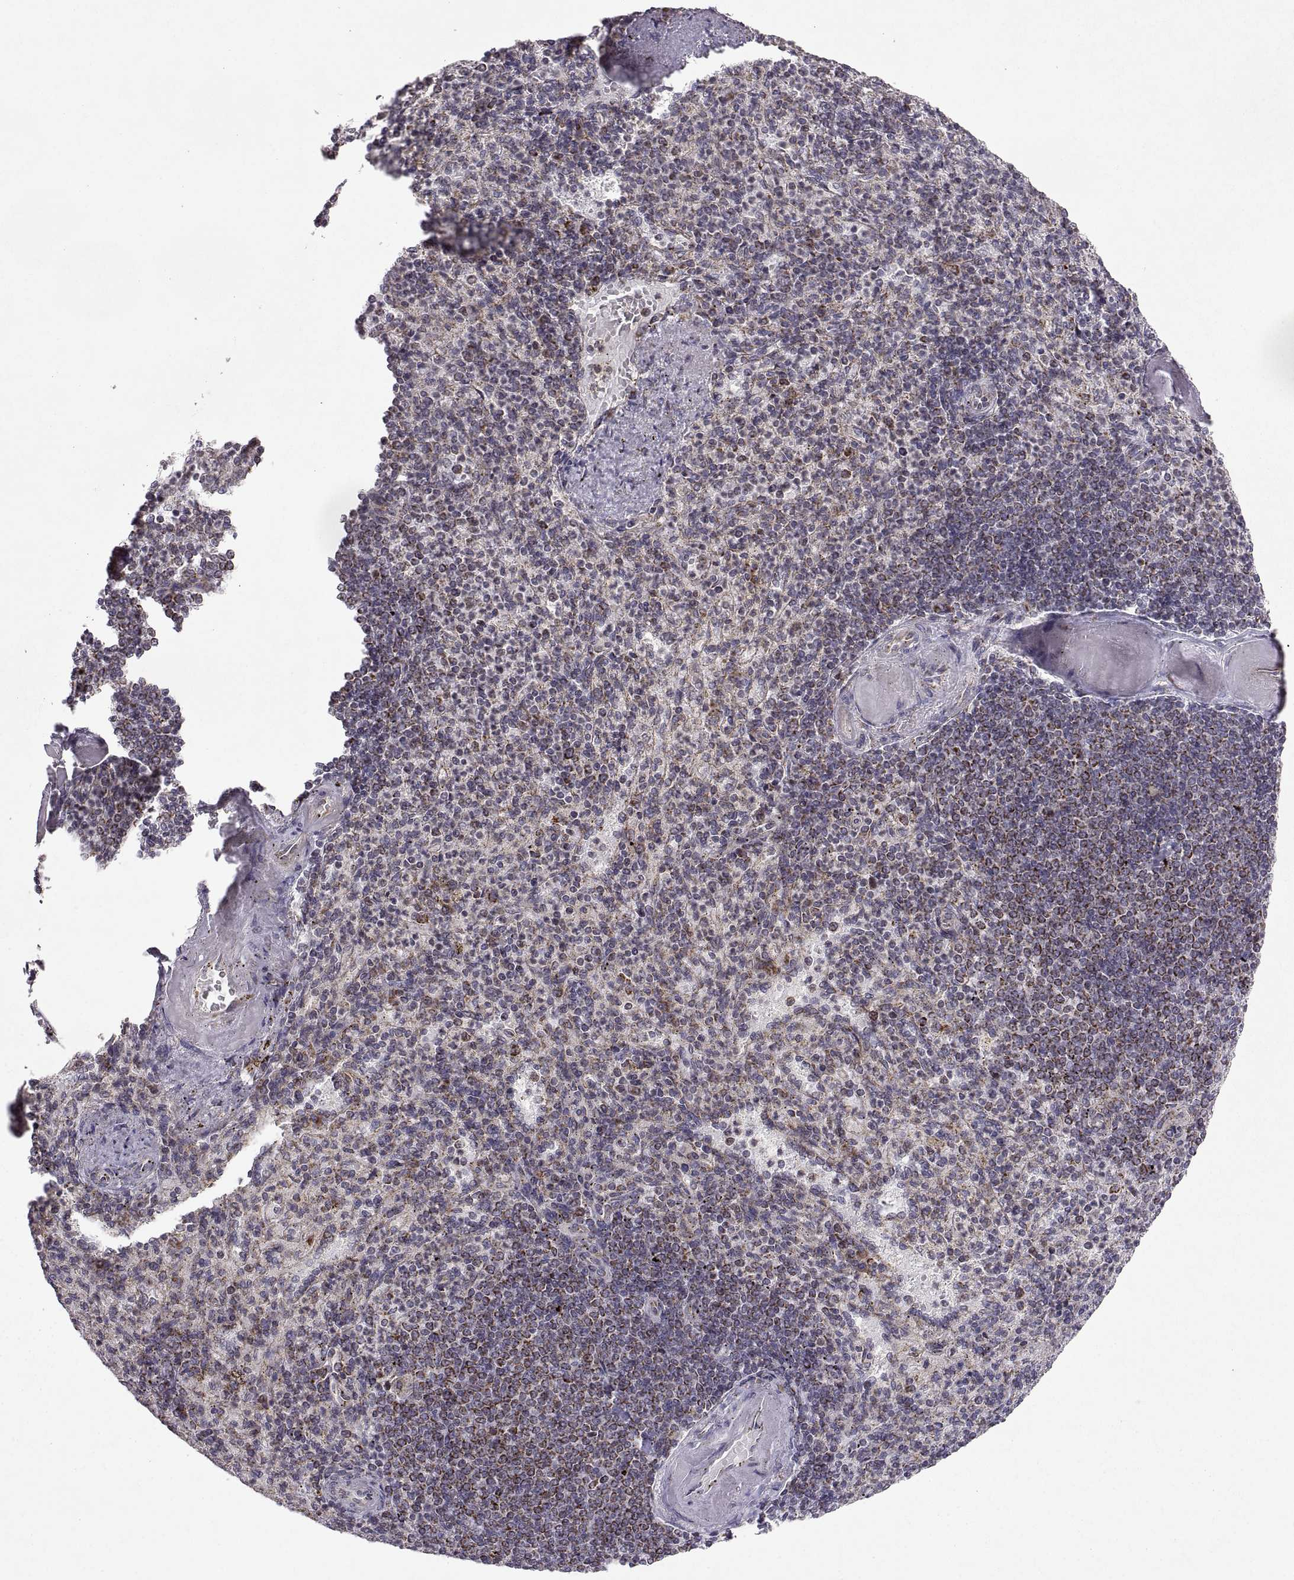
{"staining": {"intensity": "moderate", "quantity": "25%-75%", "location": "cytoplasmic/membranous"}, "tissue": "spleen", "cell_type": "Cells in red pulp", "image_type": "normal", "snomed": [{"axis": "morphology", "description": "Normal tissue, NOS"}, {"axis": "topography", "description": "Spleen"}], "caption": "Cells in red pulp exhibit medium levels of moderate cytoplasmic/membranous expression in about 25%-75% of cells in unremarkable spleen. The staining was performed using DAB (3,3'-diaminobenzidine) to visualize the protein expression in brown, while the nuclei were stained in blue with hematoxylin (Magnification: 20x).", "gene": "MANBAL", "patient": {"sex": "female", "age": 74}}